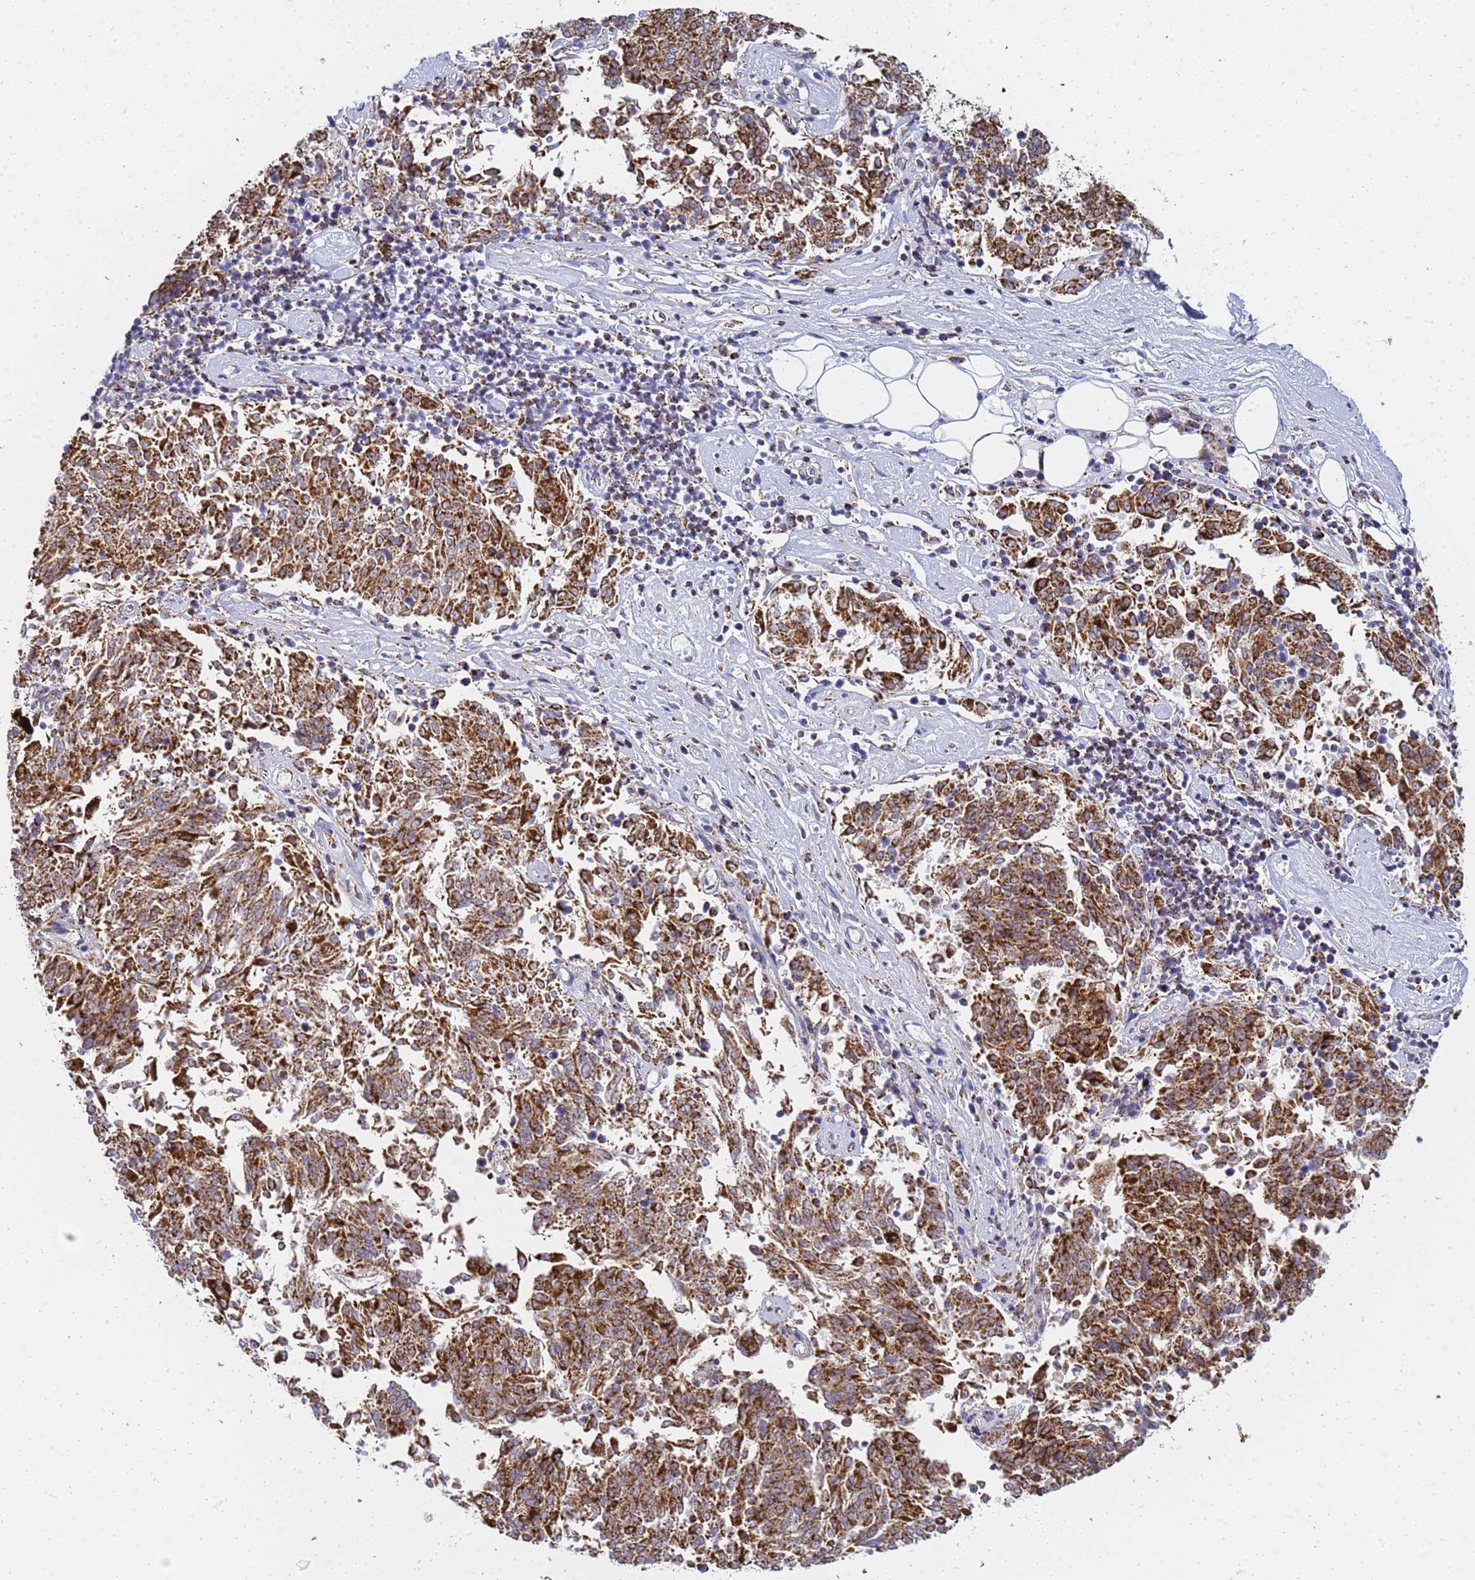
{"staining": {"intensity": "strong", "quantity": ">75%", "location": "cytoplasmic/membranous"}, "tissue": "melanoma", "cell_type": "Tumor cells", "image_type": "cancer", "snomed": [{"axis": "morphology", "description": "Malignant melanoma, NOS"}, {"axis": "topography", "description": "Skin"}], "caption": "IHC (DAB) staining of human malignant melanoma demonstrates strong cytoplasmic/membranous protein staining in about >75% of tumor cells.", "gene": "CNIH4", "patient": {"sex": "female", "age": 72}}